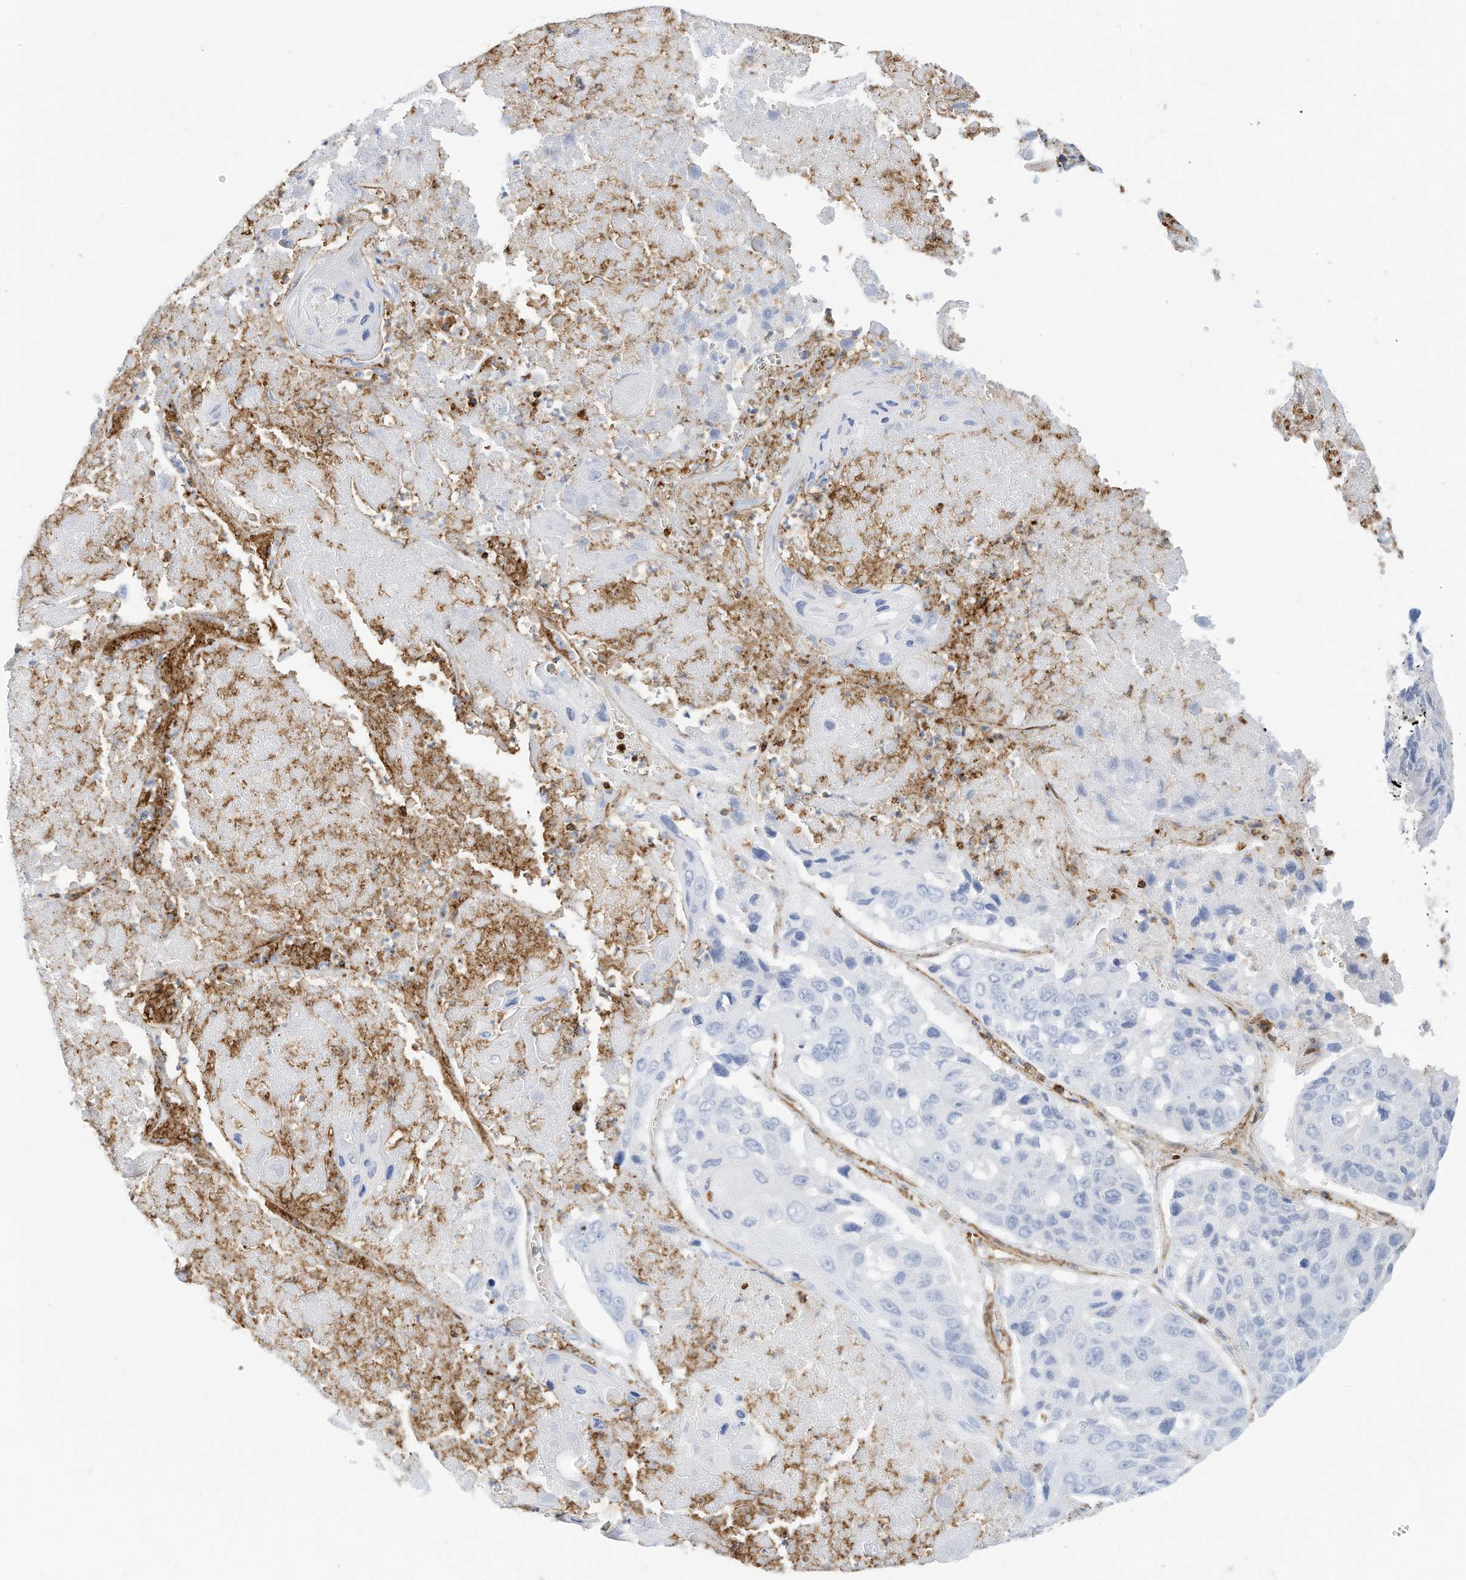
{"staining": {"intensity": "negative", "quantity": "none", "location": "none"}, "tissue": "lung cancer", "cell_type": "Tumor cells", "image_type": "cancer", "snomed": [{"axis": "morphology", "description": "Squamous cell carcinoma, NOS"}, {"axis": "topography", "description": "Lung"}], "caption": "Immunohistochemistry image of neoplastic tissue: human lung cancer stained with DAB (3,3'-diaminobenzidine) displays no significant protein staining in tumor cells.", "gene": "TXNDC9", "patient": {"sex": "male", "age": 61}}